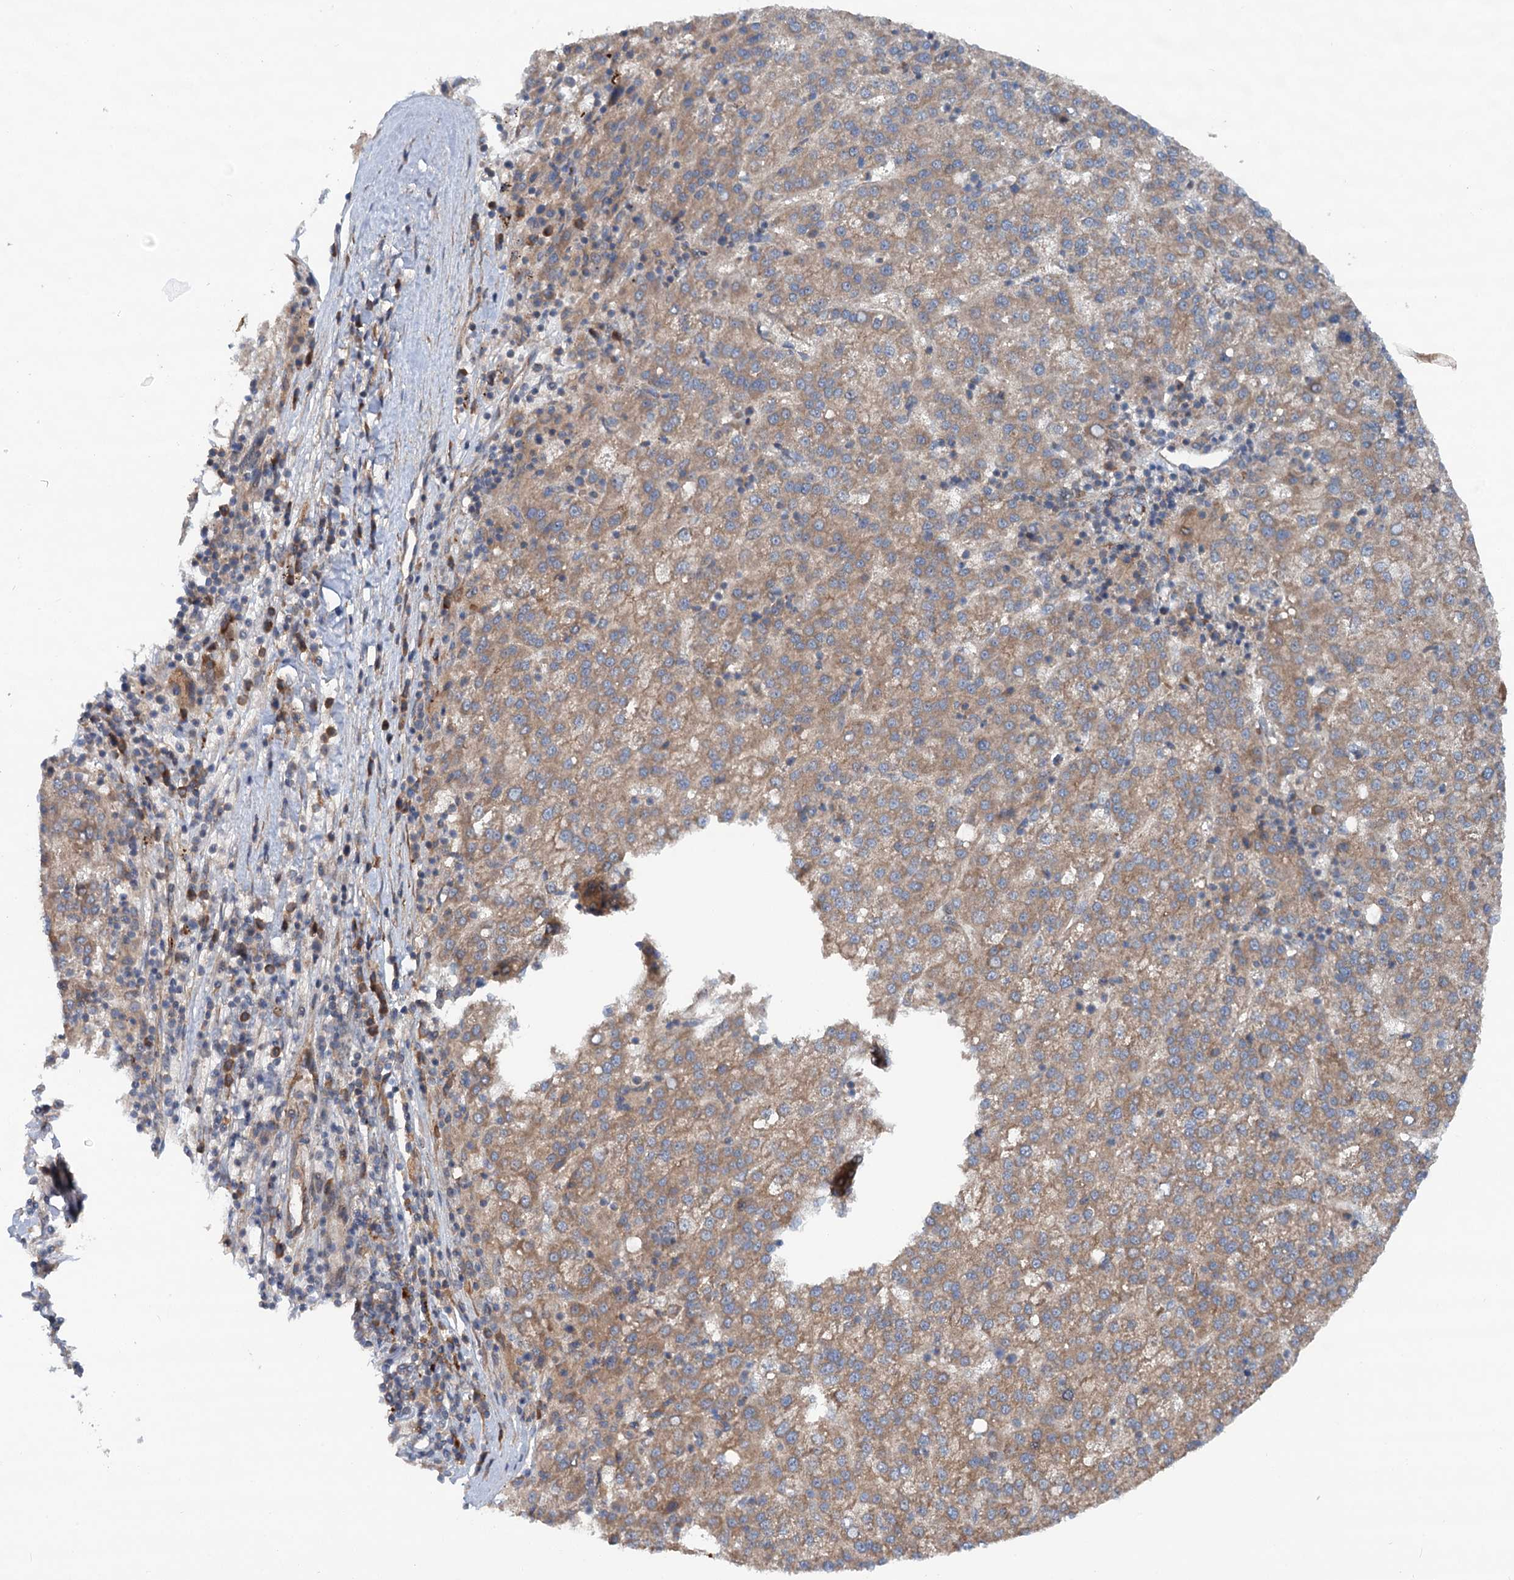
{"staining": {"intensity": "moderate", "quantity": "25%-75%", "location": "cytoplasmic/membranous"}, "tissue": "liver cancer", "cell_type": "Tumor cells", "image_type": "cancer", "snomed": [{"axis": "morphology", "description": "Carcinoma, Hepatocellular, NOS"}, {"axis": "topography", "description": "Liver"}], "caption": "Immunohistochemistry (IHC) of liver cancer exhibits medium levels of moderate cytoplasmic/membranous staining in approximately 25%-75% of tumor cells. (brown staining indicates protein expression, while blue staining denotes nuclei).", "gene": "ADGRG4", "patient": {"sex": "female", "age": 58}}